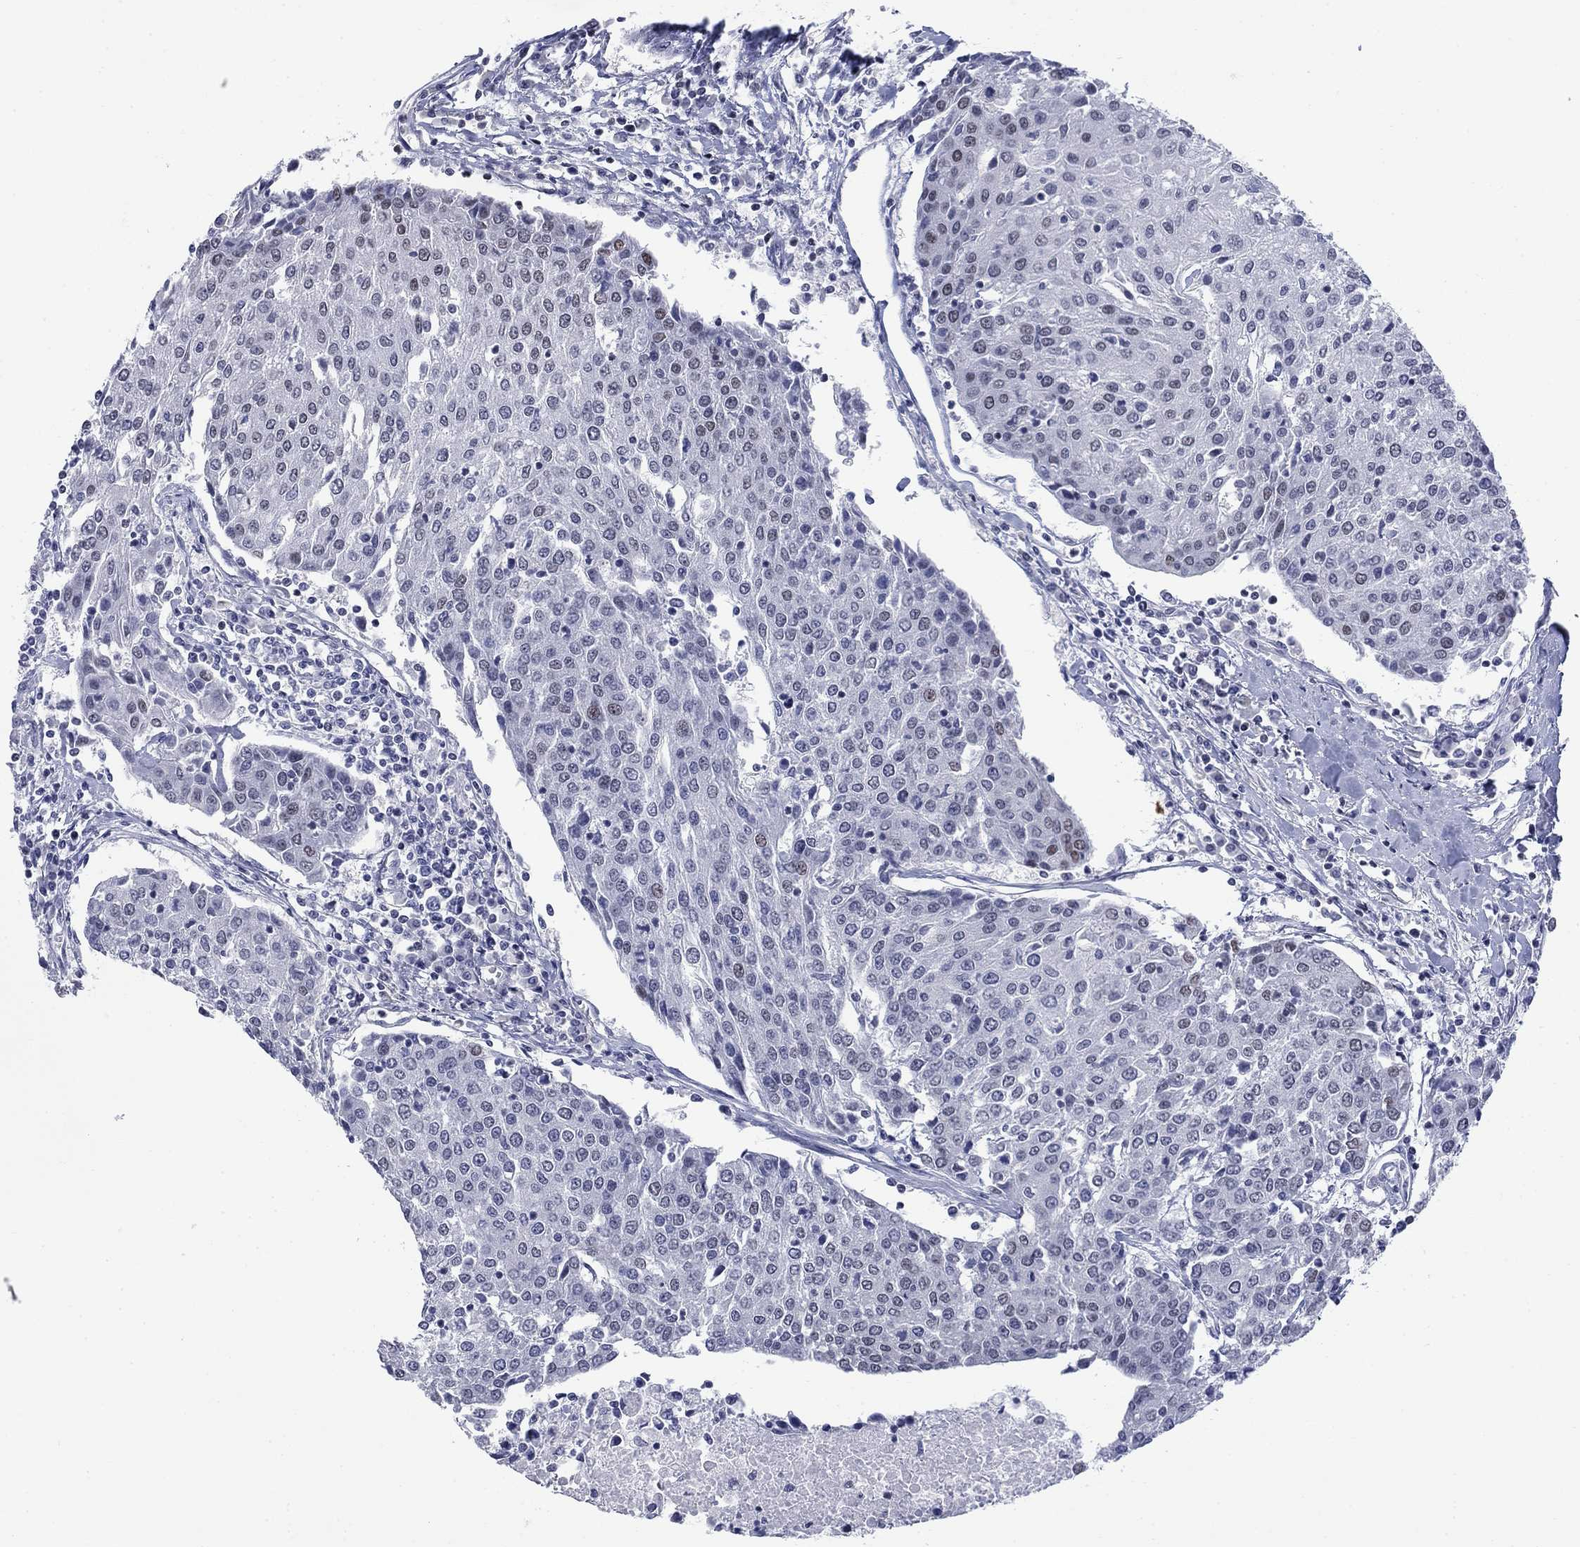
{"staining": {"intensity": "negative", "quantity": "none", "location": "none"}, "tissue": "urothelial cancer", "cell_type": "Tumor cells", "image_type": "cancer", "snomed": [{"axis": "morphology", "description": "Urothelial carcinoma, High grade"}, {"axis": "topography", "description": "Urinary bladder"}], "caption": "Tumor cells are negative for brown protein staining in urothelial cancer.", "gene": "NPAS3", "patient": {"sex": "female", "age": 85}}